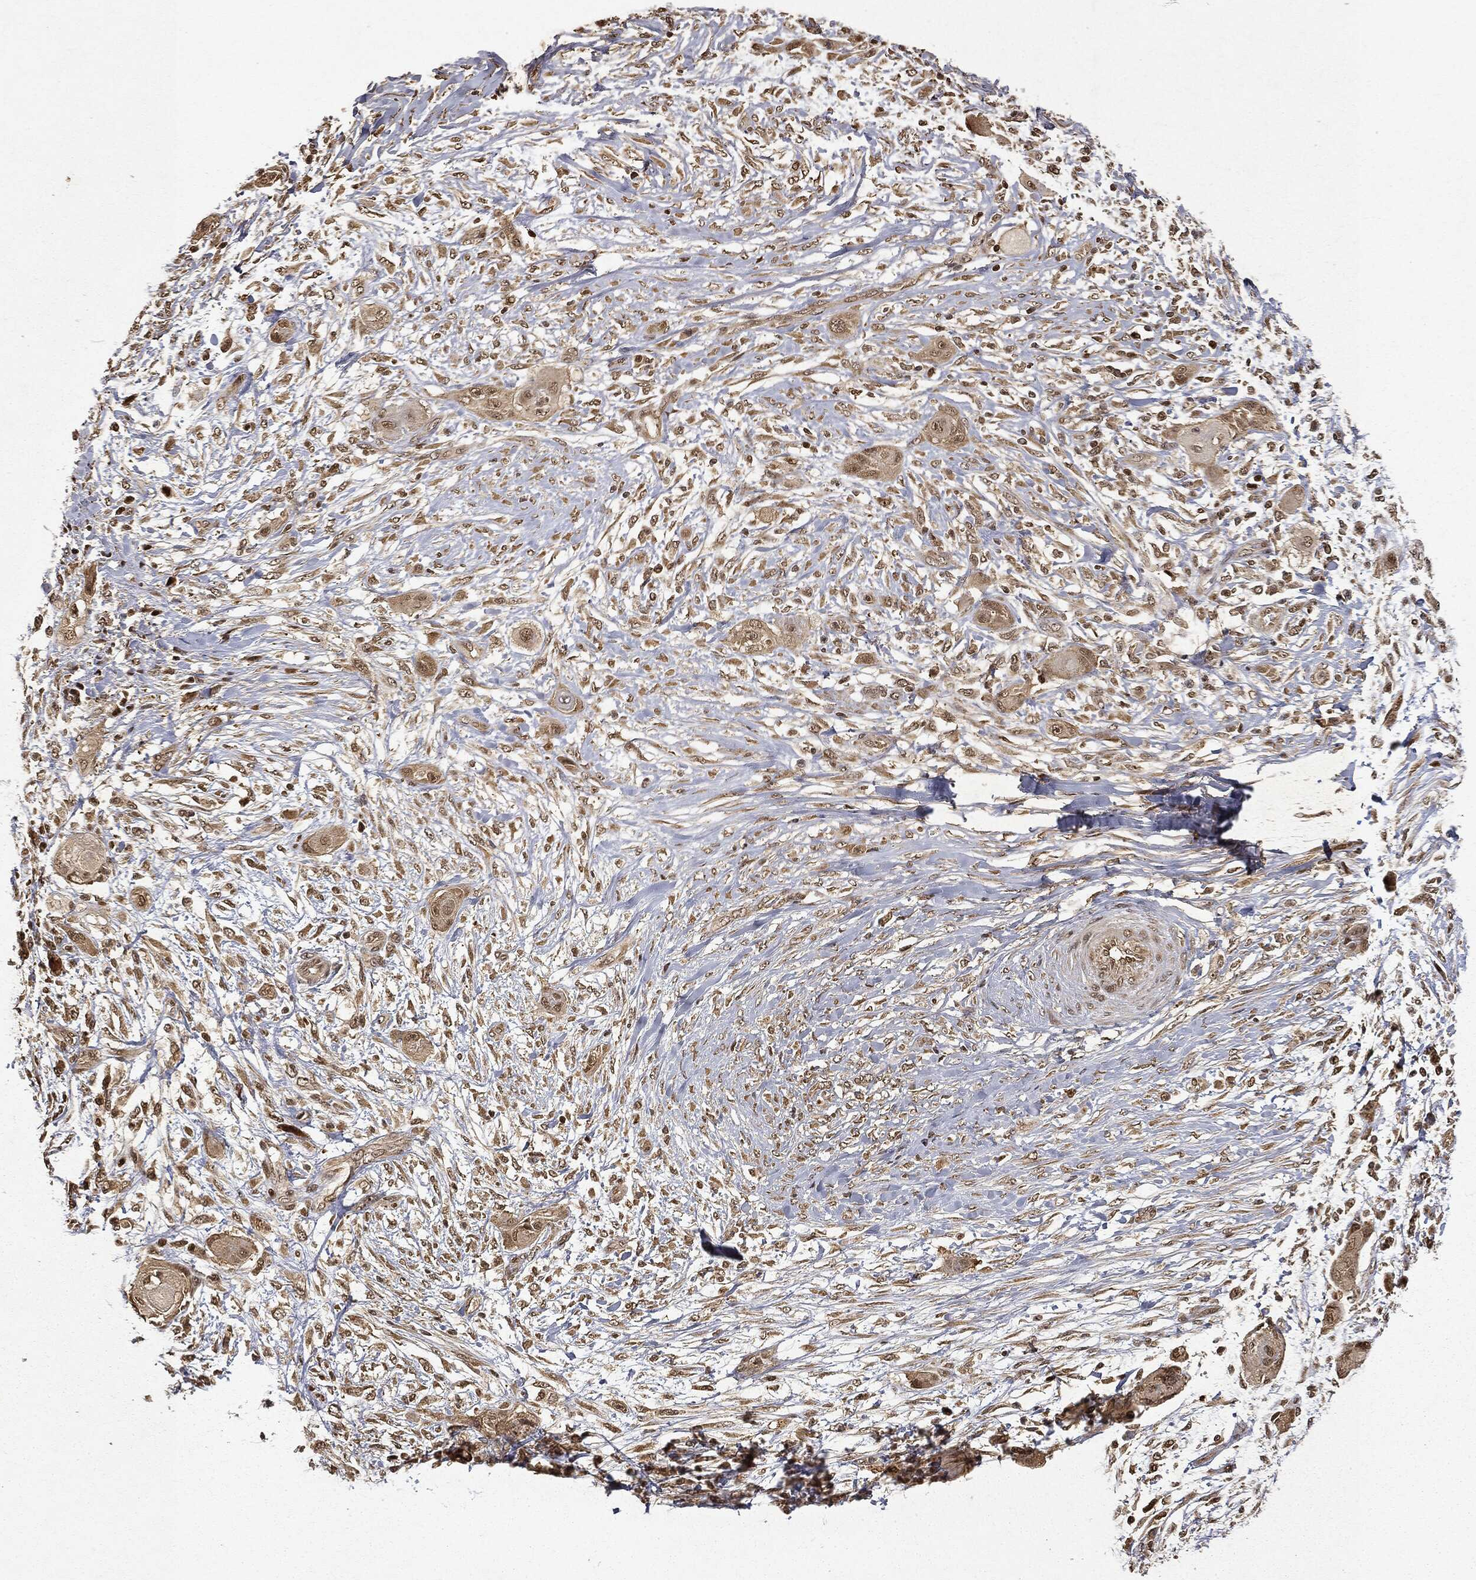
{"staining": {"intensity": "moderate", "quantity": ">75%", "location": "cytoplasmic/membranous"}, "tissue": "skin cancer", "cell_type": "Tumor cells", "image_type": "cancer", "snomed": [{"axis": "morphology", "description": "Squamous cell carcinoma, NOS"}, {"axis": "topography", "description": "Skin"}], "caption": "The micrograph demonstrates staining of skin cancer (squamous cell carcinoma), revealing moderate cytoplasmic/membranous protein staining (brown color) within tumor cells.", "gene": "ZNHIT6", "patient": {"sex": "male", "age": 62}}